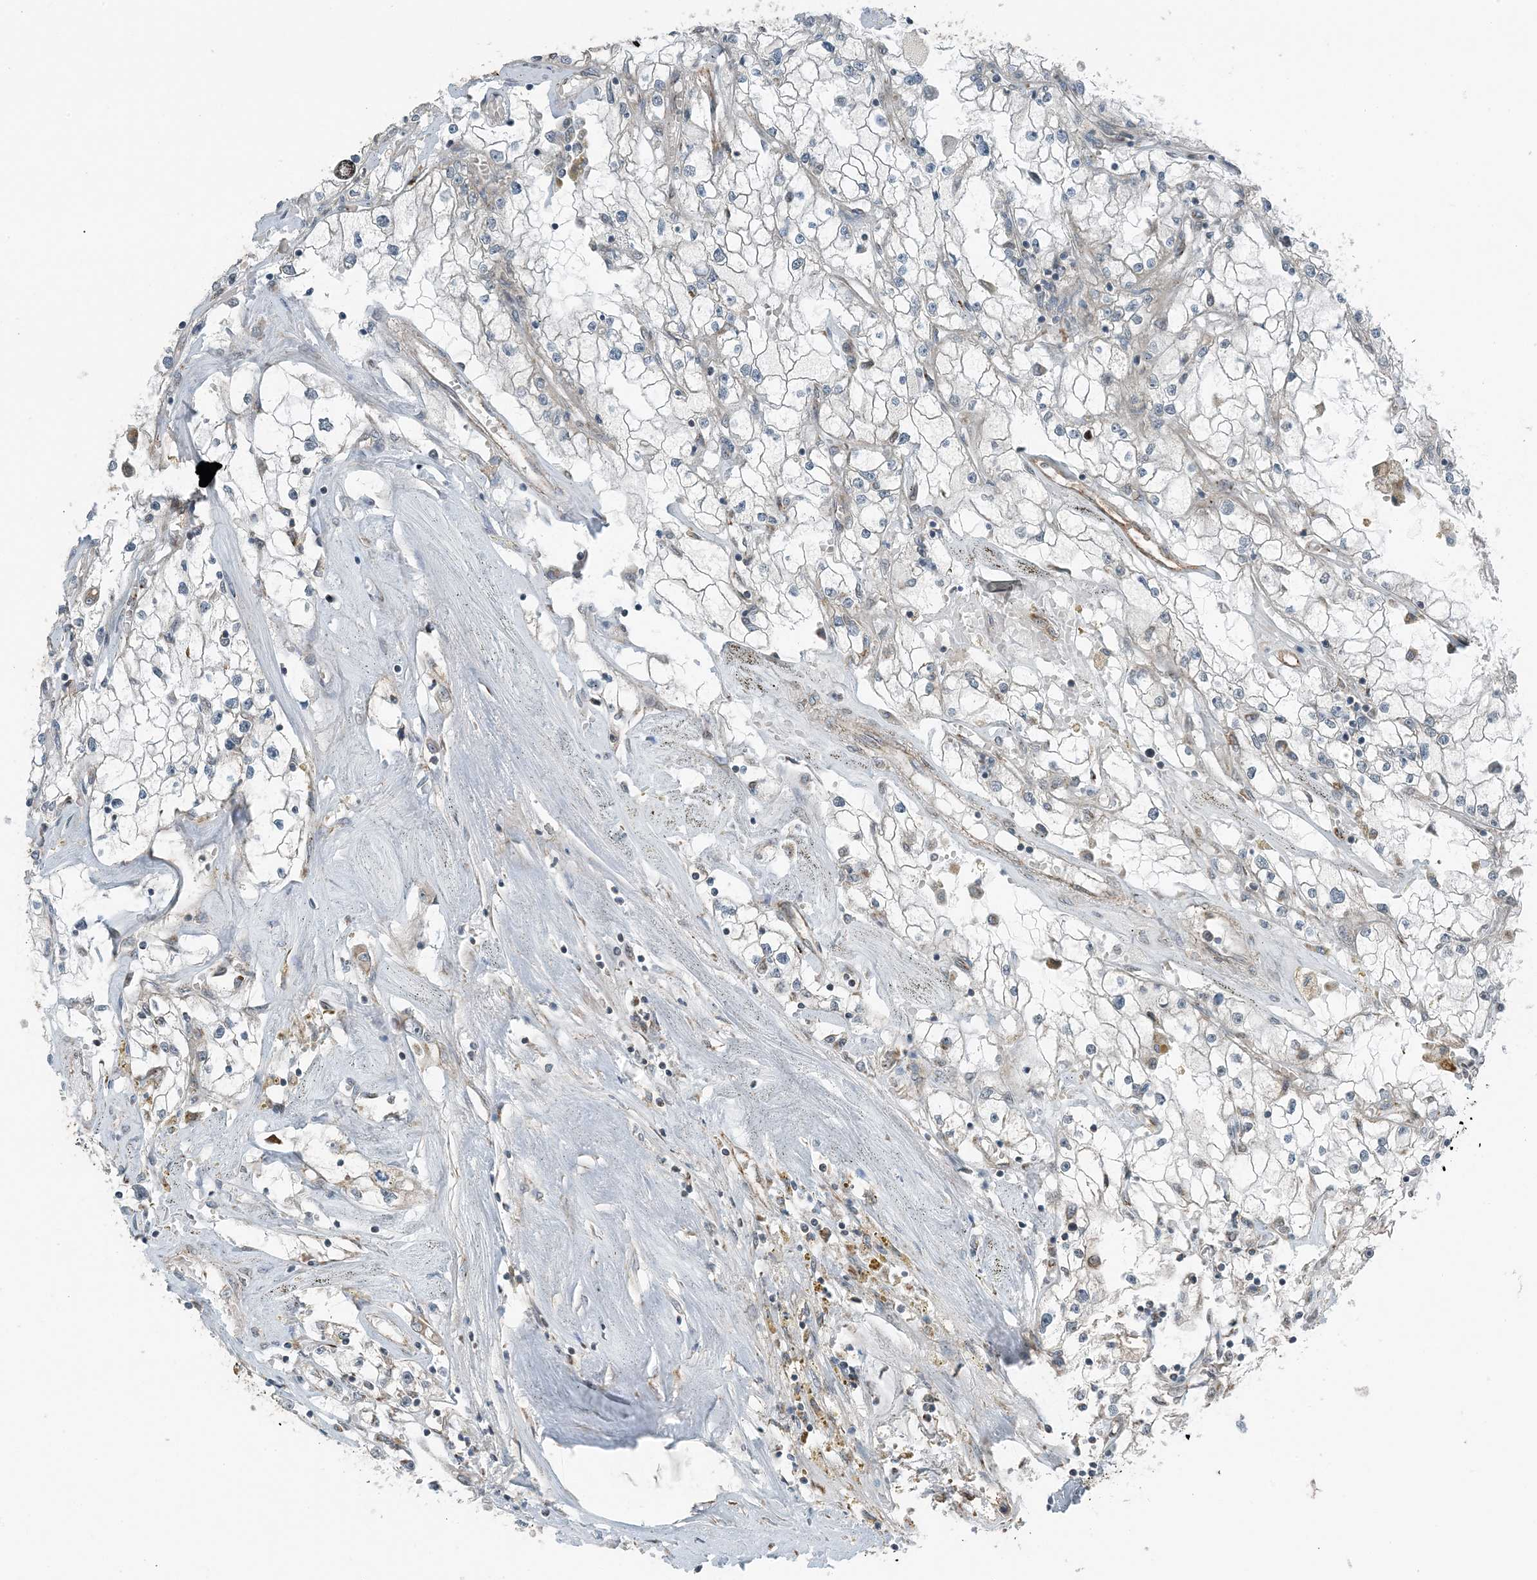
{"staining": {"intensity": "weak", "quantity": "<25%", "location": "cytoplasmic/membranous"}, "tissue": "renal cancer", "cell_type": "Tumor cells", "image_type": "cancer", "snomed": [{"axis": "morphology", "description": "Adenocarcinoma, NOS"}, {"axis": "topography", "description": "Kidney"}], "caption": "The immunohistochemistry image has no significant positivity in tumor cells of renal cancer (adenocarcinoma) tissue.", "gene": "PILRB", "patient": {"sex": "male", "age": 56}}